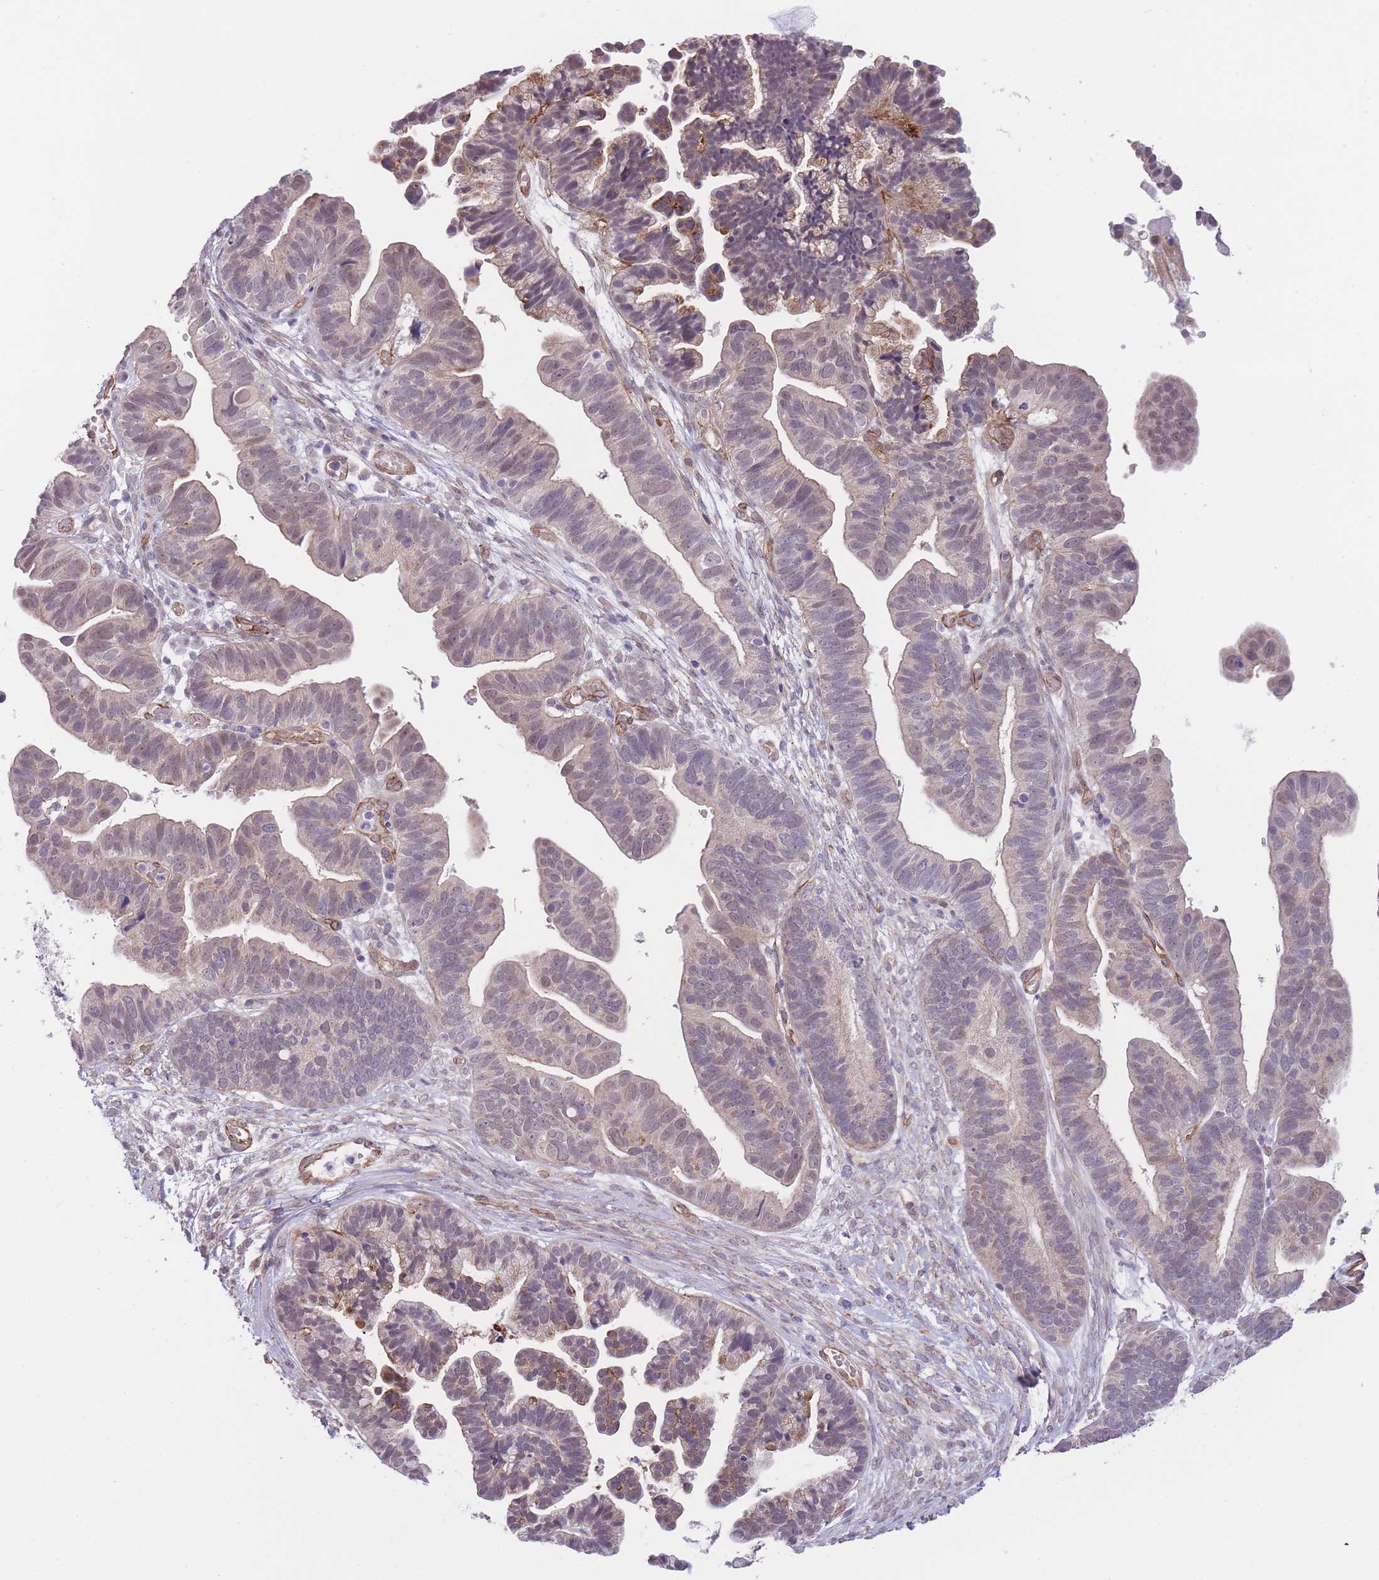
{"staining": {"intensity": "weak", "quantity": "25%-75%", "location": "nuclear"}, "tissue": "ovarian cancer", "cell_type": "Tumor cells", "image_type": "cancer", "snomed": [{"axis": "morphology", "description": "Cystadenocarcinoma, serous, NOS"}, {"axis": "topography", "description": "Ovary"}], "caption": "This is an image of immunohistochemistry staining of ovarian cancer, which shows weak positivity in the nuclear of tumor cells.", "gene": "QTRT1", "patient": {"sex": "female", "age": 56}}